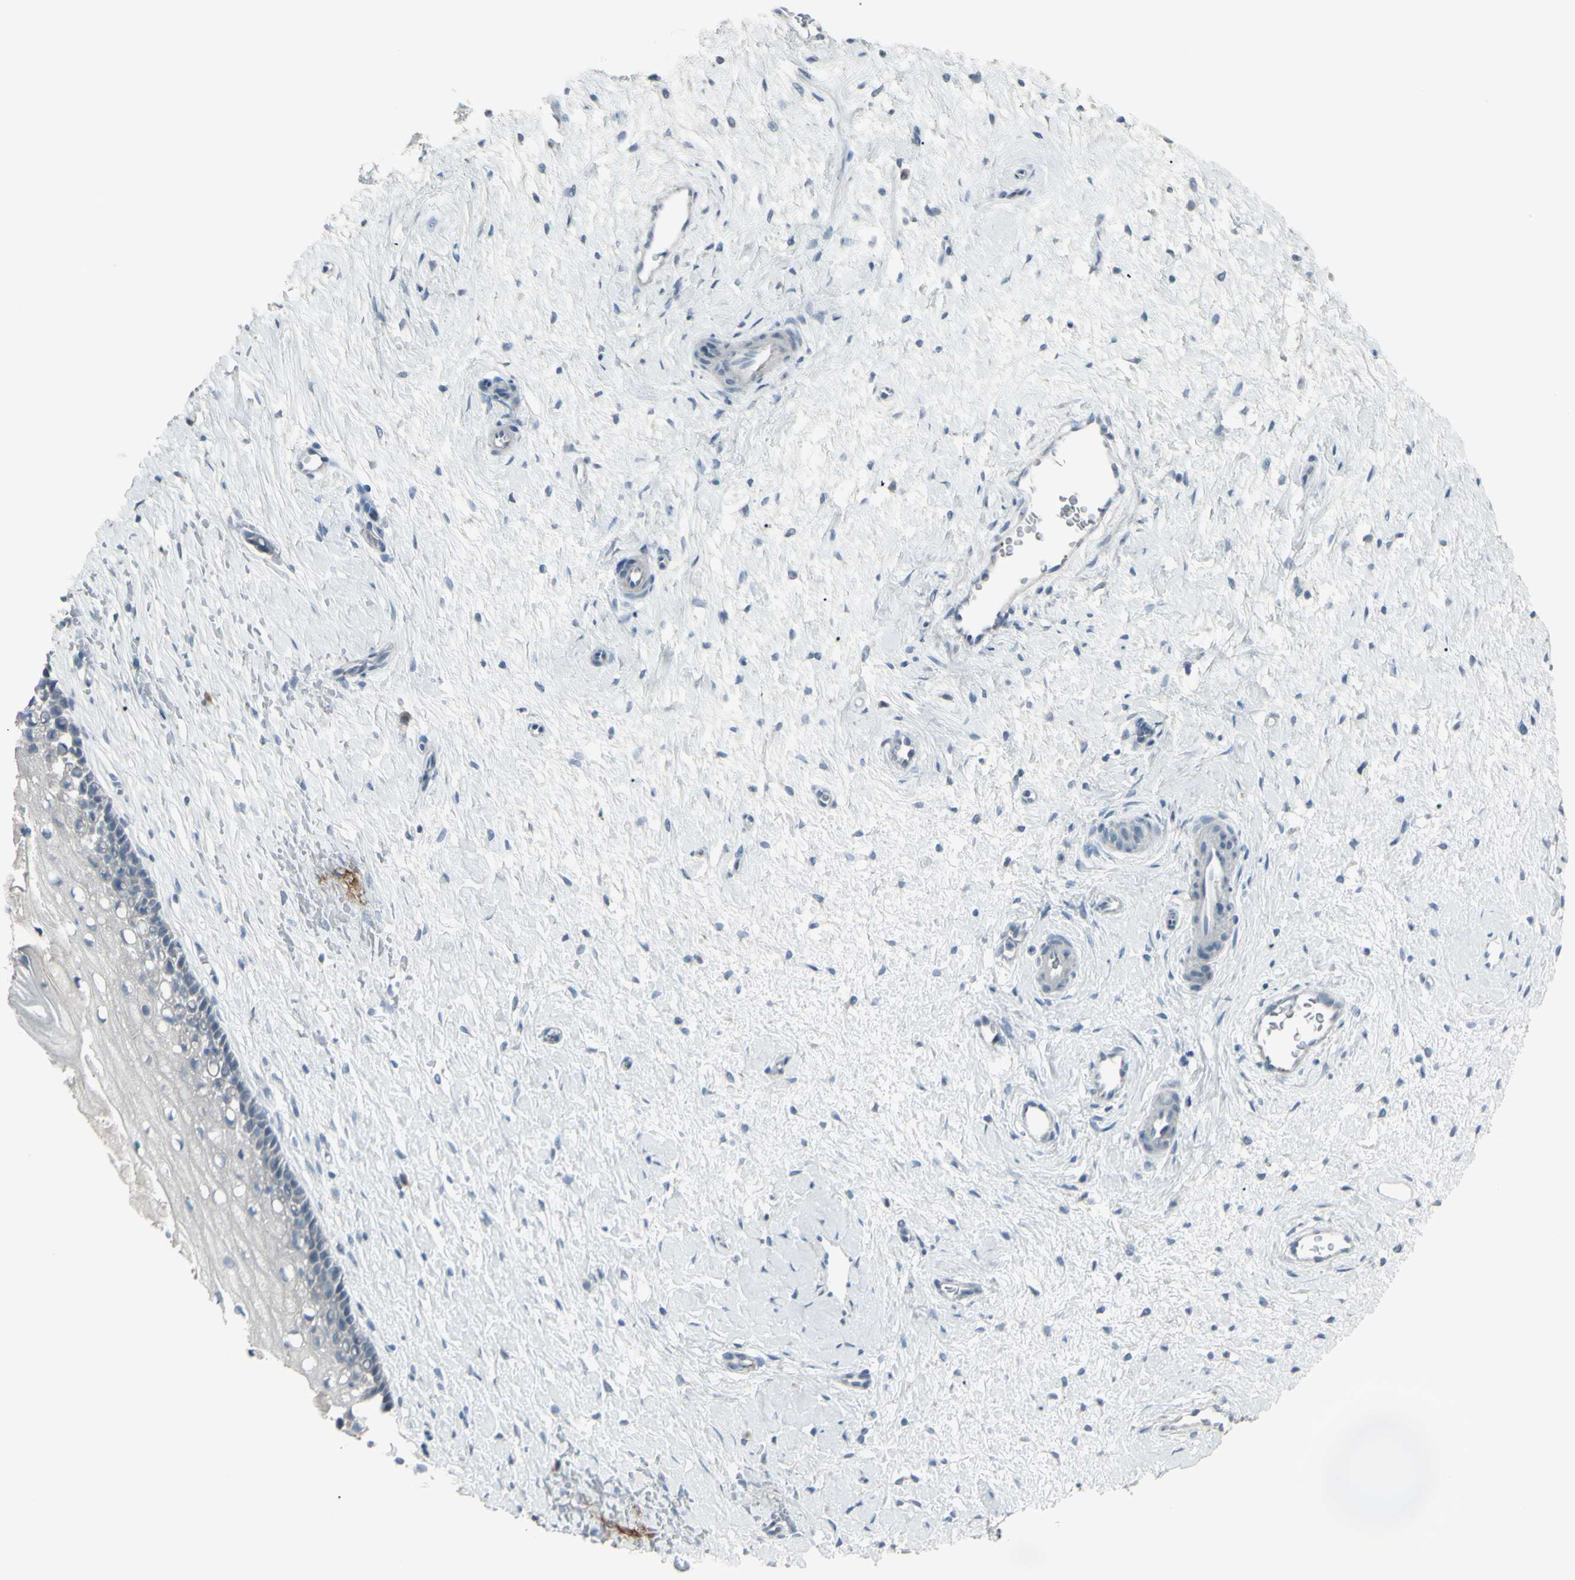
{"staining": {"intensity": "negative", "quantity": "none", "location": "none"}, "tissue": "cervix", "cell_type": "Glandular cells", "image_type": "normal", "snomed": [{"axis": "morphology", "description": "Normal tissue, NOS"}, {"axis": "topography", "description": "Cervix"}], "caption": "IHC of unremarkable human cervix reveals no positivity in glandular cells. (Stains: DAB (3,3'-diaminobenzidine) immunohistochemistry with hematoxylin counter stain, Microscopy: brightfield microscopy at high magnification).", "gene": "CD79B", "patient": {"sex": "female", "age": 39}}